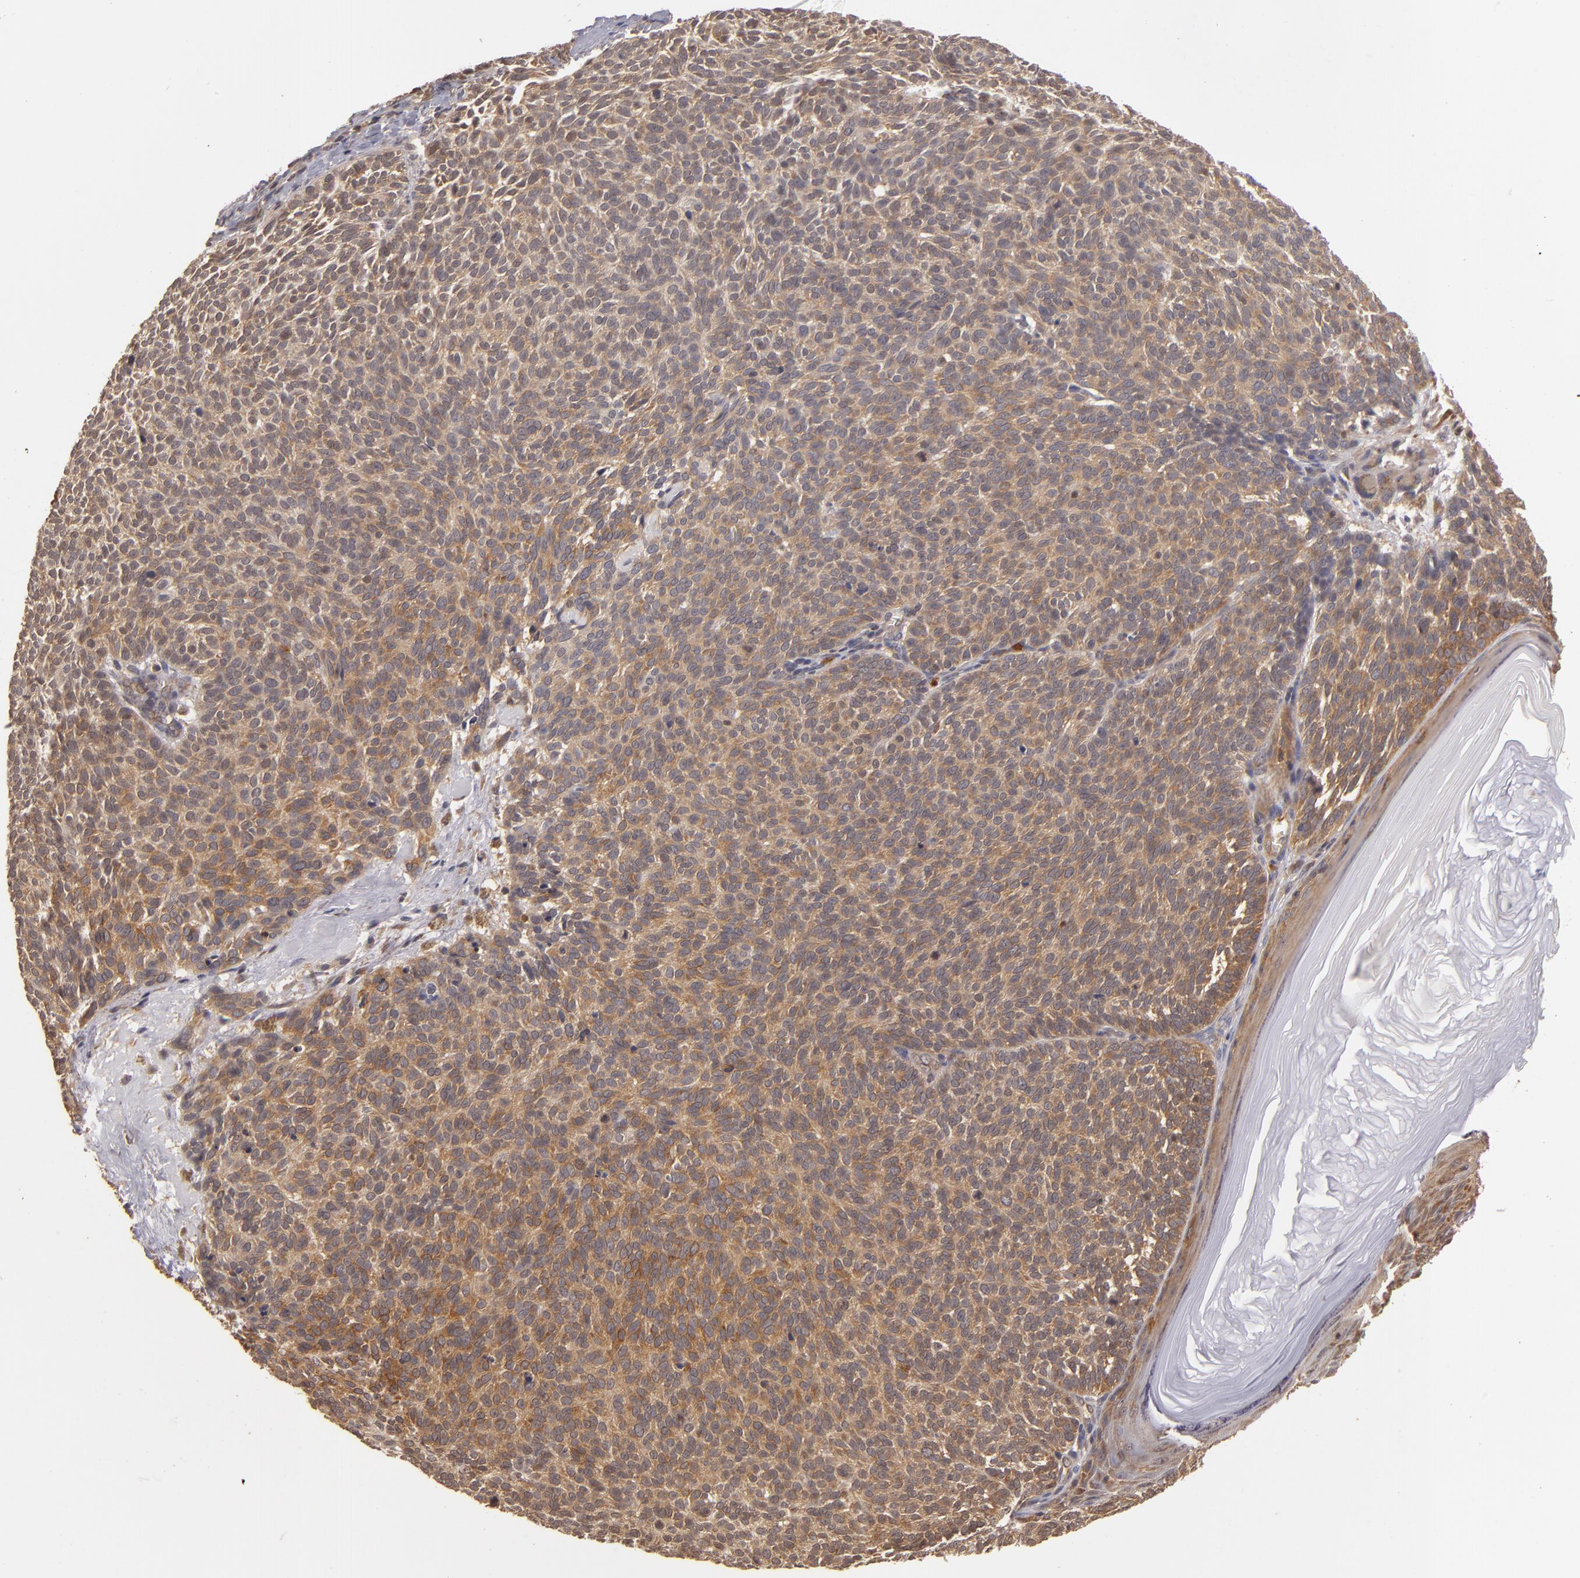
{"staining": {"intensity": "moderate", "quantity": ">75%", "location": "cytoplasmic/membranous"}, "tissue": "skin cancer", "cell_type": "Tumor cells", "image_type": "cancer", "snomed": [{"axis": "morphology", "description": "Basal cell carcinoma"}, {"axis": "topography", "description": "Skin"}], "caption": "Immunohistochemistry histopathology image of neoplastic tissue: human basal cell carcinoma (skin) stained using immunohistochemistry reveals medium levels of moderate protein expression localized specifically in the cytoplasmic/membranous of tumor cells, appearing as a cytoplasmic/membranous brown color.", "gene": "MAPK3", "patient": {"sex": "male", "age": 63}}